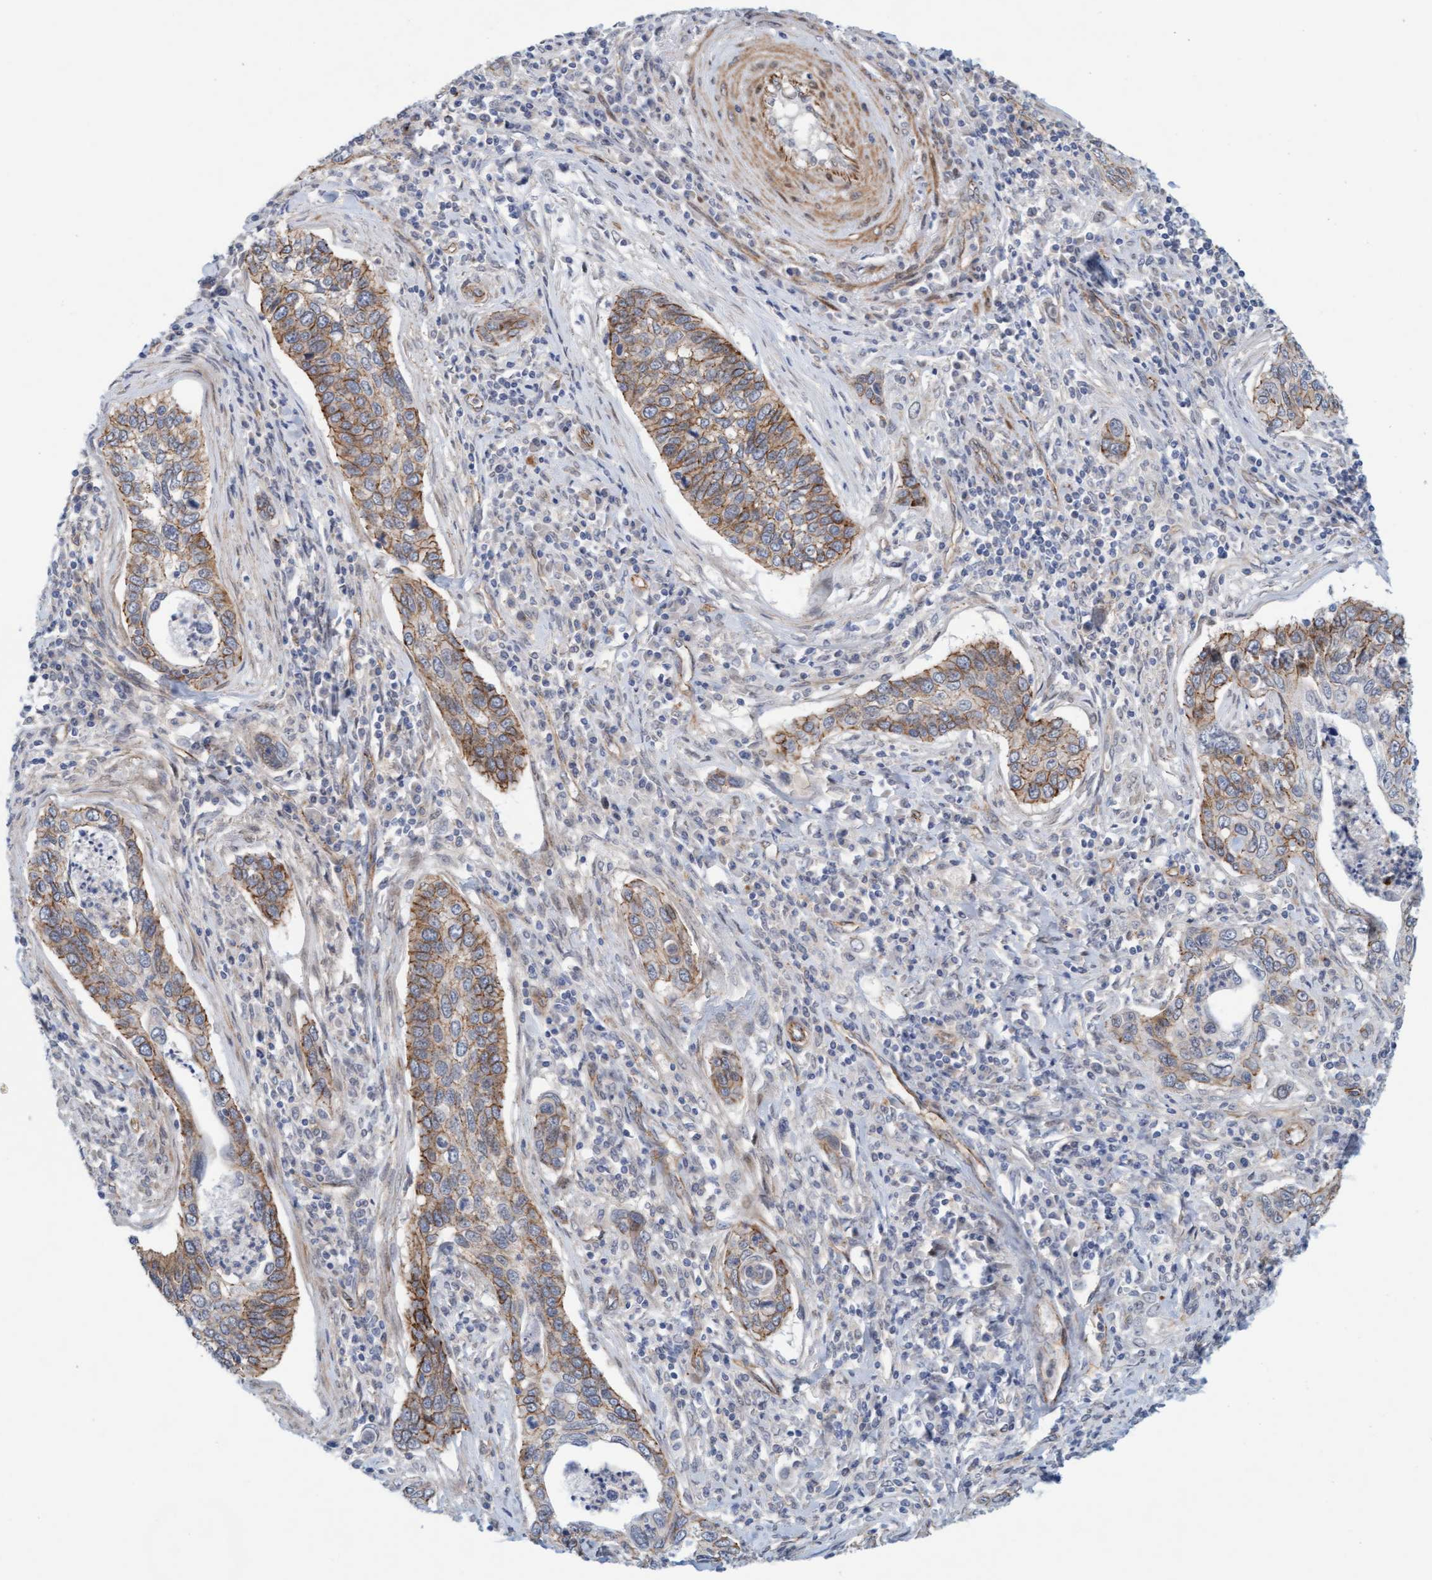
{"staining": {"intensity": "moderate", "quantity": "25%-75%", "location": "cytoplasmic/membranous"}, "tissue": "cervical cancer", "cell_type": "Tumor cells", "image_type": "cancer", "snomed": [{"axis": "morphology", "description": "Squamous cell carcinoma, NOS"}, {"axis": "topography", "description": "Cervix"}], "caption": "Immunohistochemical staining of cervical squamous cell carcinoma displays medium levels of moderate cytoplasmic/membranous protein expression in approximately 25%-75% of tumor cells.", "gene": "KRBA2", "patient": {"sex": "female", "age": 53}}